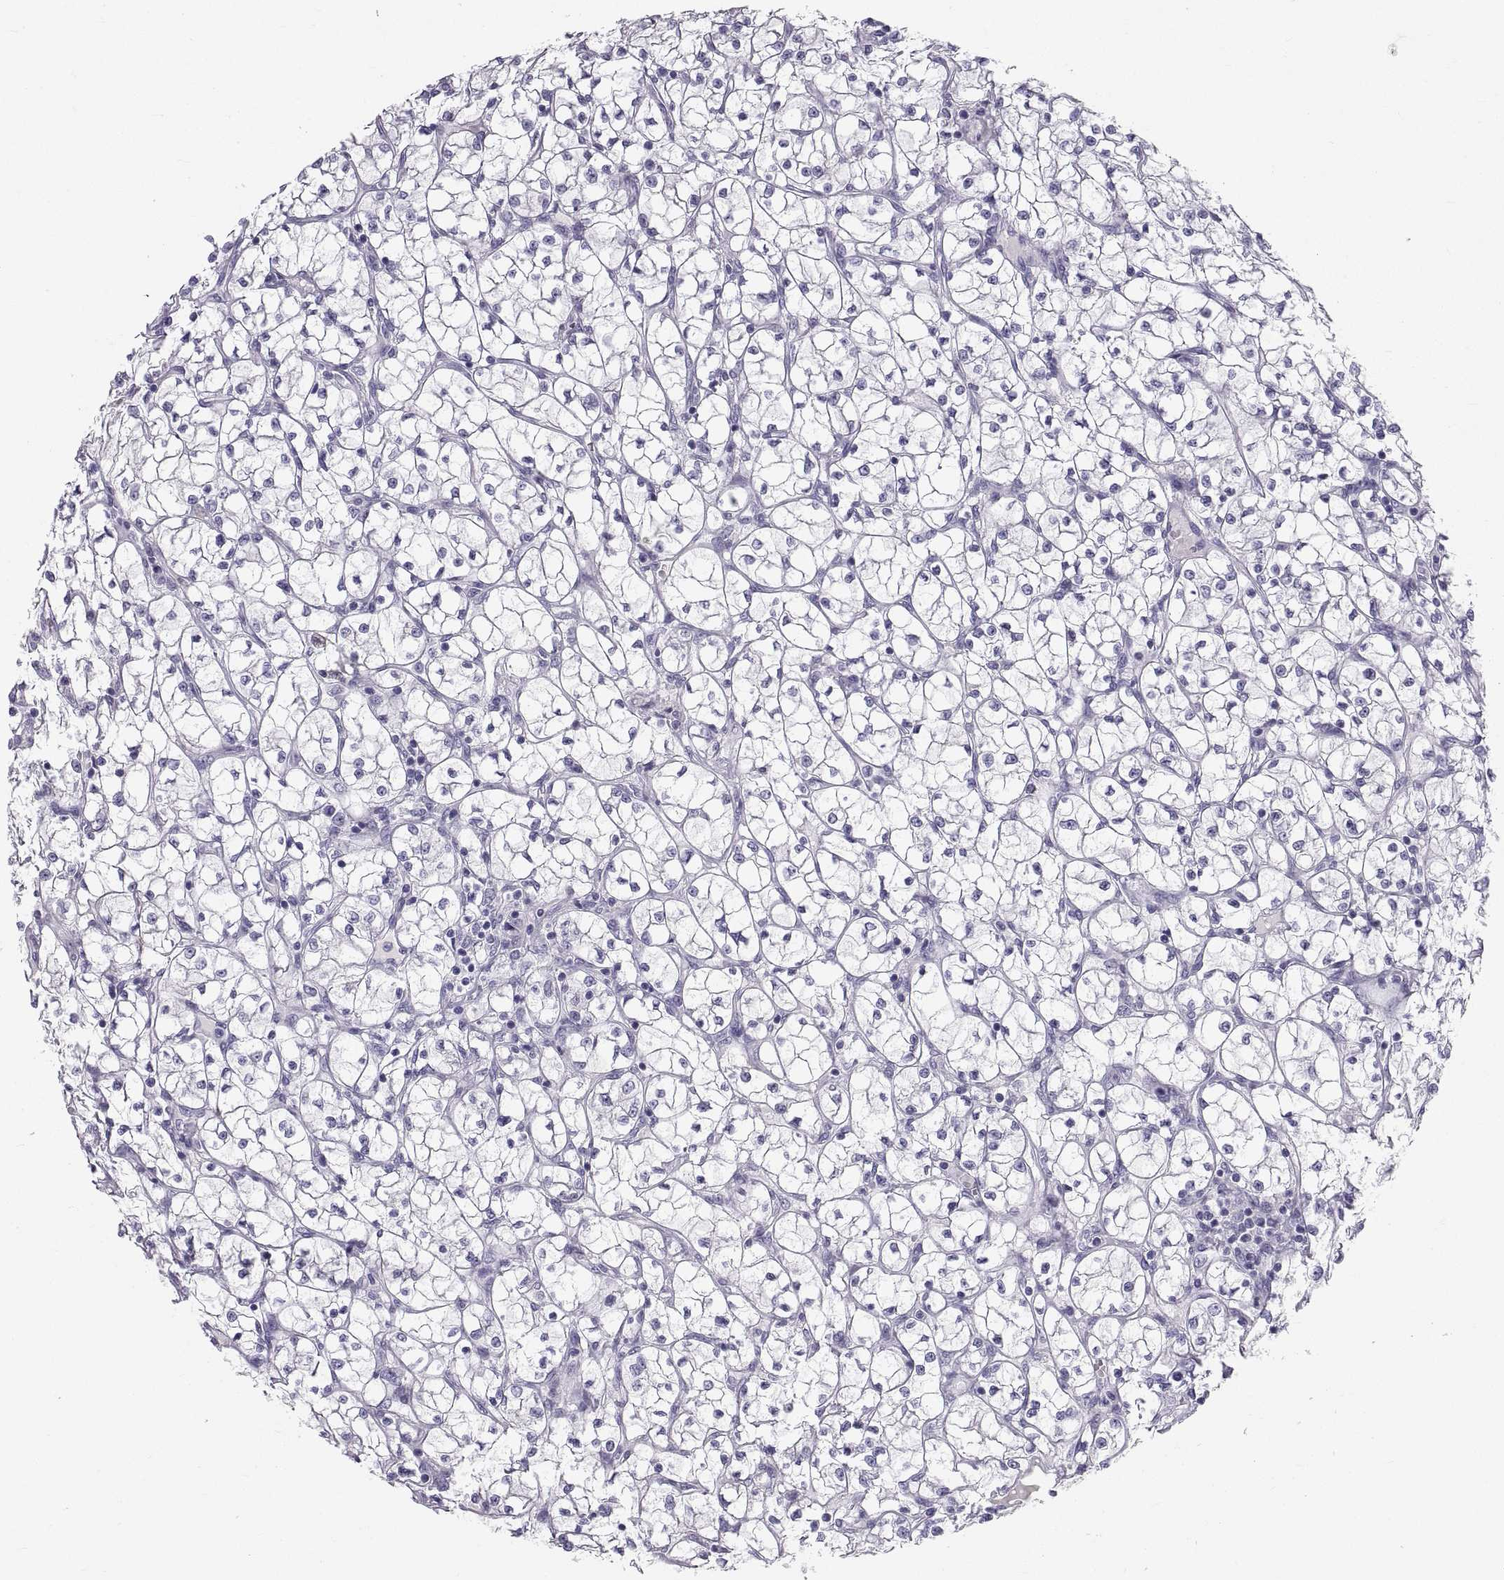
{"staining": {"intensity": "negative", "quantity": "none", "location": "none"}, "tissue": "renal cancer", "cell_type": "Tumor cells", "image_type": "cancer", "snomed": [{"axis": "morphology", "description": "Adenocarcinoma, NOS"}, {"axis": "topography", "description": "Kidney"}], "caption": "Tumor cells are negative for protein expression in human adenocarcinoma (renal).", "gene": "CT47A10", "patient": {"sex": "female", "age": 64}}